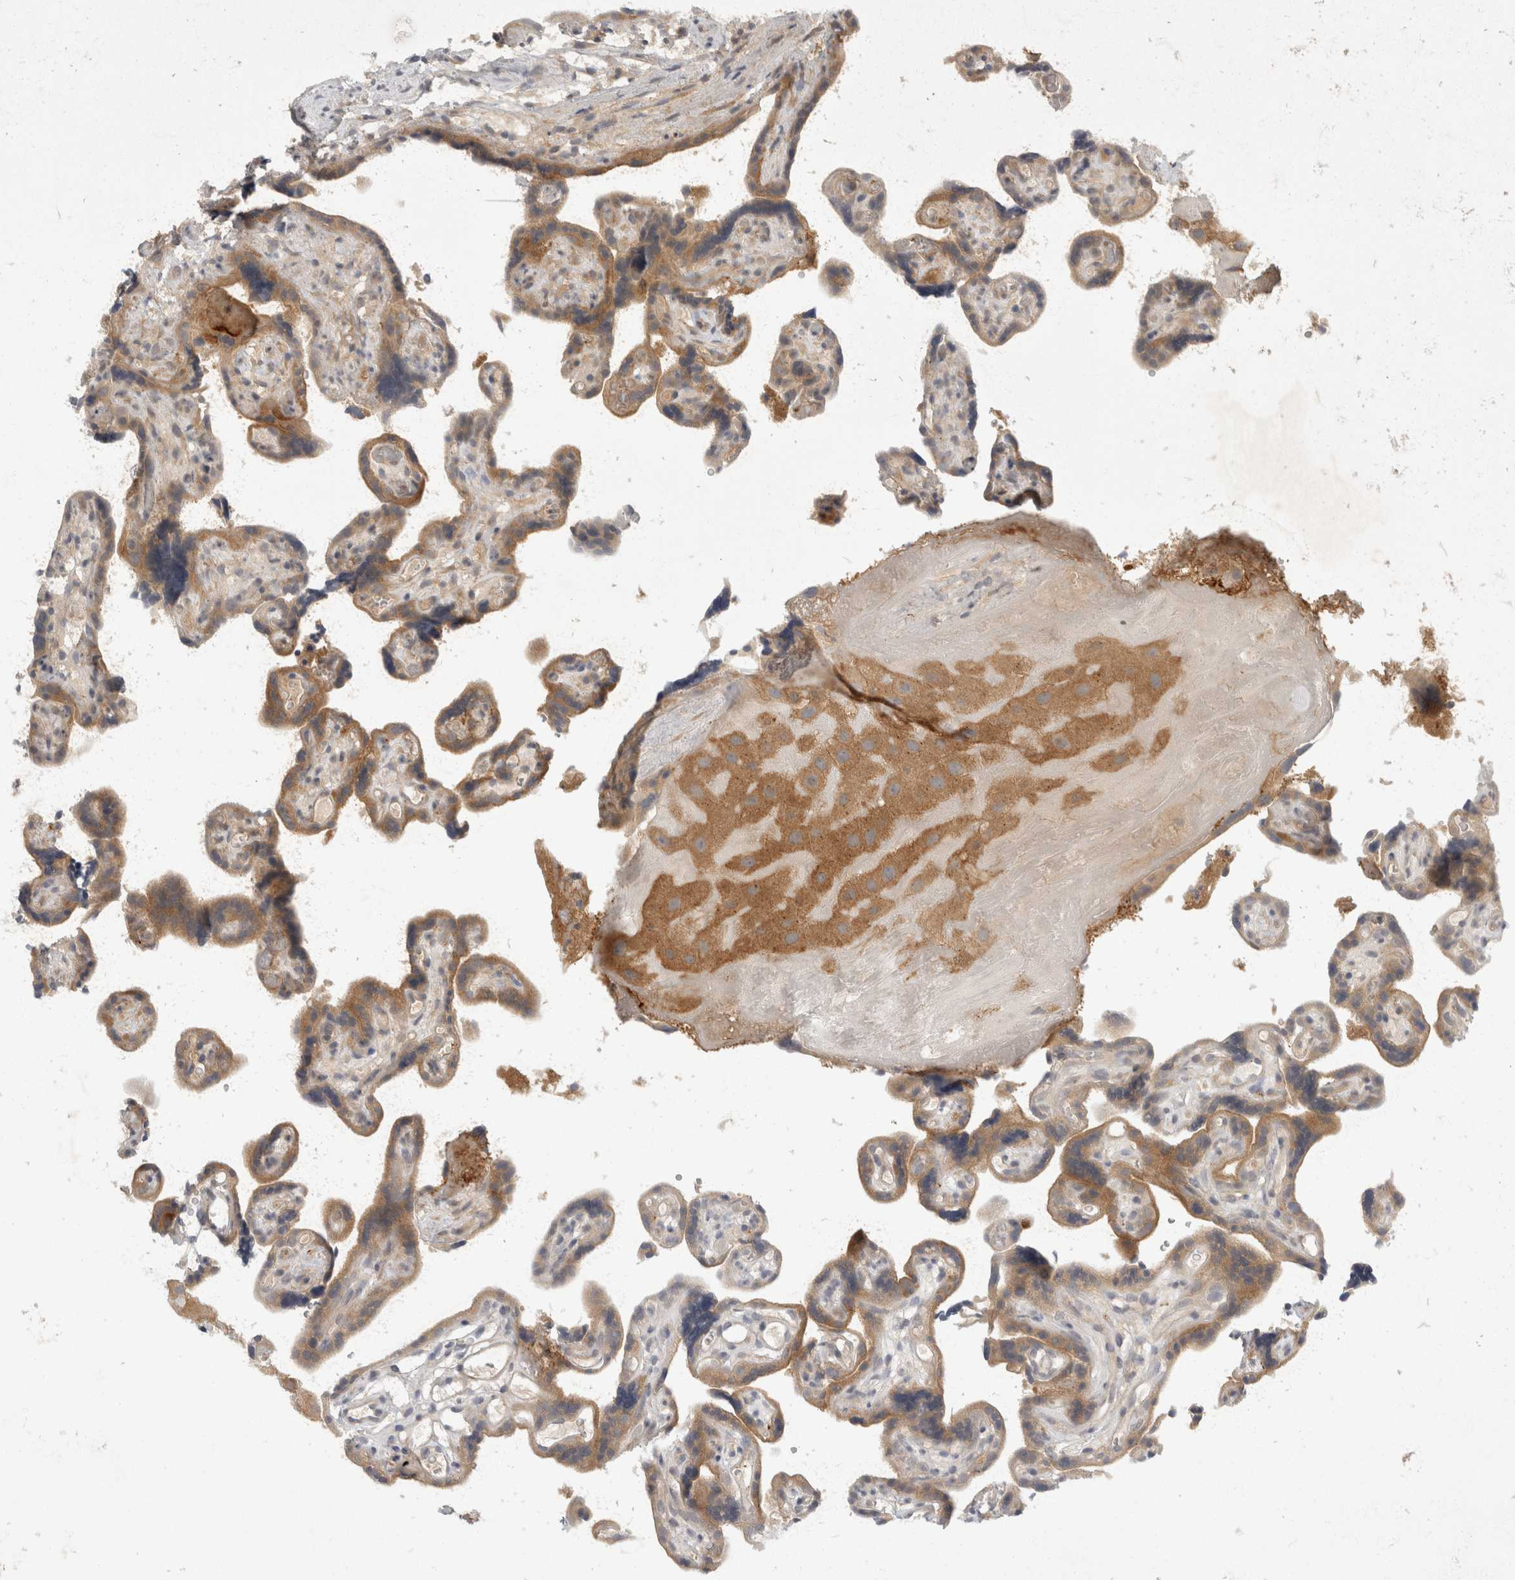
{"staining": {"intensity": "moderate", "quantity": ">75%", "location": "cytoplasmic/membranous"}, "tissue": "placenta", "cell_type": "Decidual cells", "image_type": "normal", "snomed": [{"axis": "morphology", "description": "Normal tissue, NOS"}, {"axis": "topography", "description": "Placenta"}], "caption": "IHC histopathology image of benign placenta: human placenta stained using immunohistochemistry (IHC) displays medium levels of moderate protein expression localized specifically in the cytoplasmic/membranous of decidual cells, appearing as a cytoplasmic/membranous brown color.", "gene": "TOM1L2", "patient": {"sex": "female", "age": 30}}